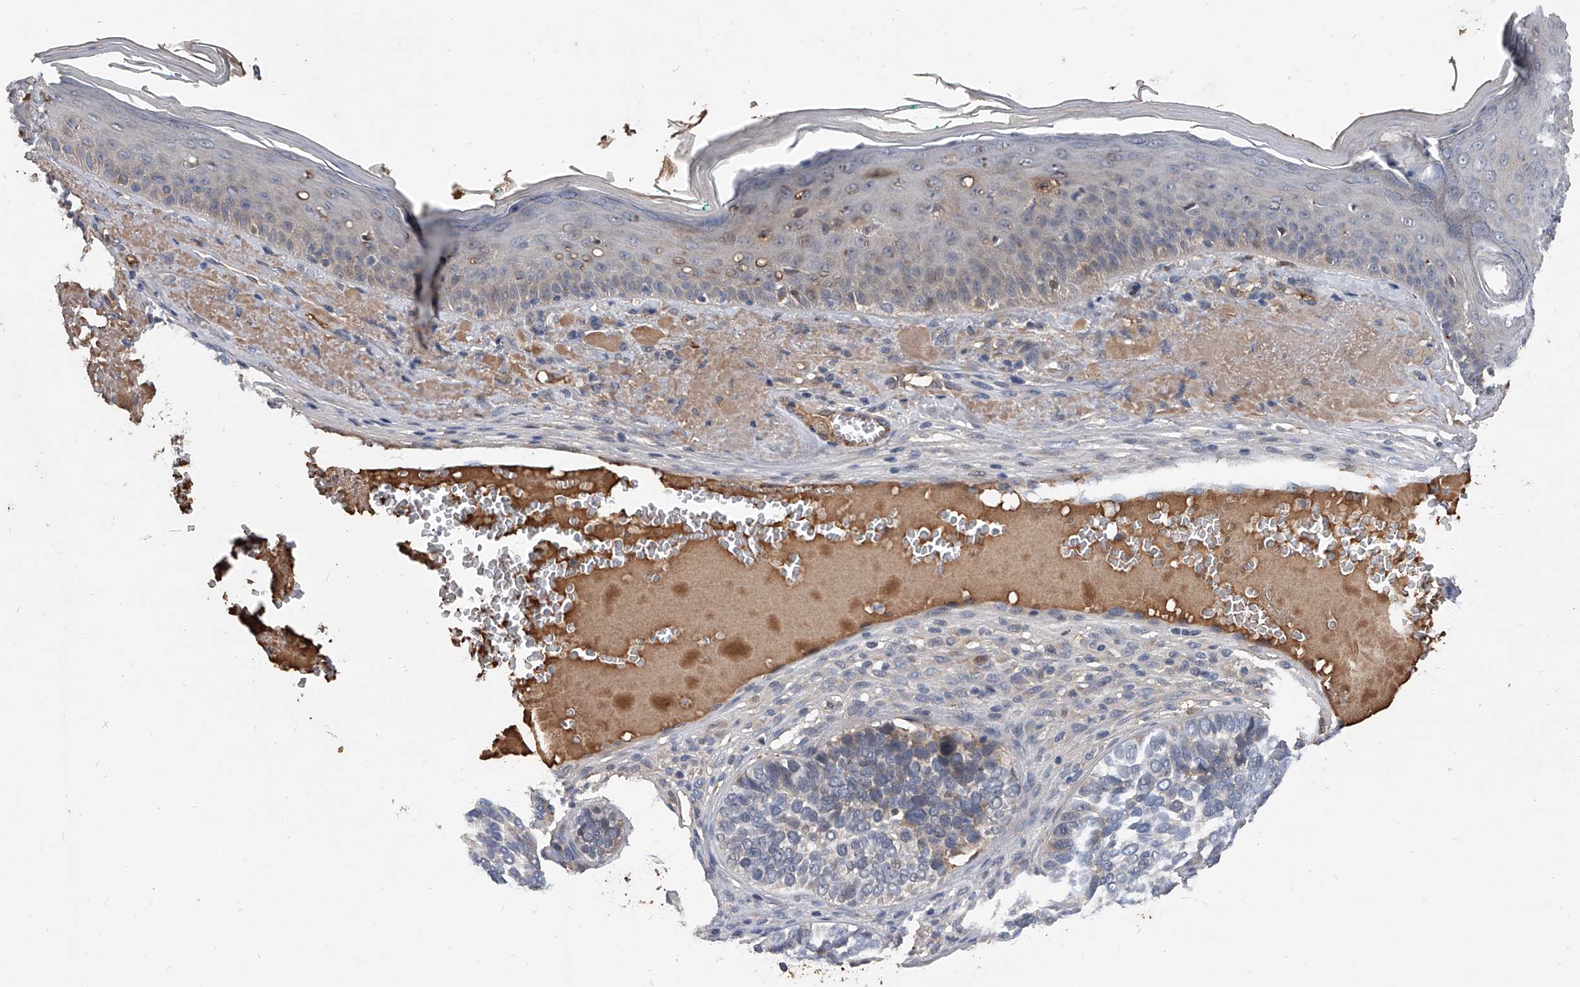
{"staining": {"intensity": "weak", "quantity": "<25%", "location": "cytoplasmic/membranous"}, "tissue": "skin cancer", "cell_type": "Tumor cells", "image_type": "cancer", "snomed": [{"axis": "morphology", "description": "Basal cell carcinoma"}, {"axis": "topography", "description": "Skin"}], "caption": "The immunohistochemistry (IHC) photomicrograph has no significant staining in tumor cells of skin basal cell carcinoma tissue.", "gene": "ZNF25", "patient": {"sex": "male", "age": 62}}